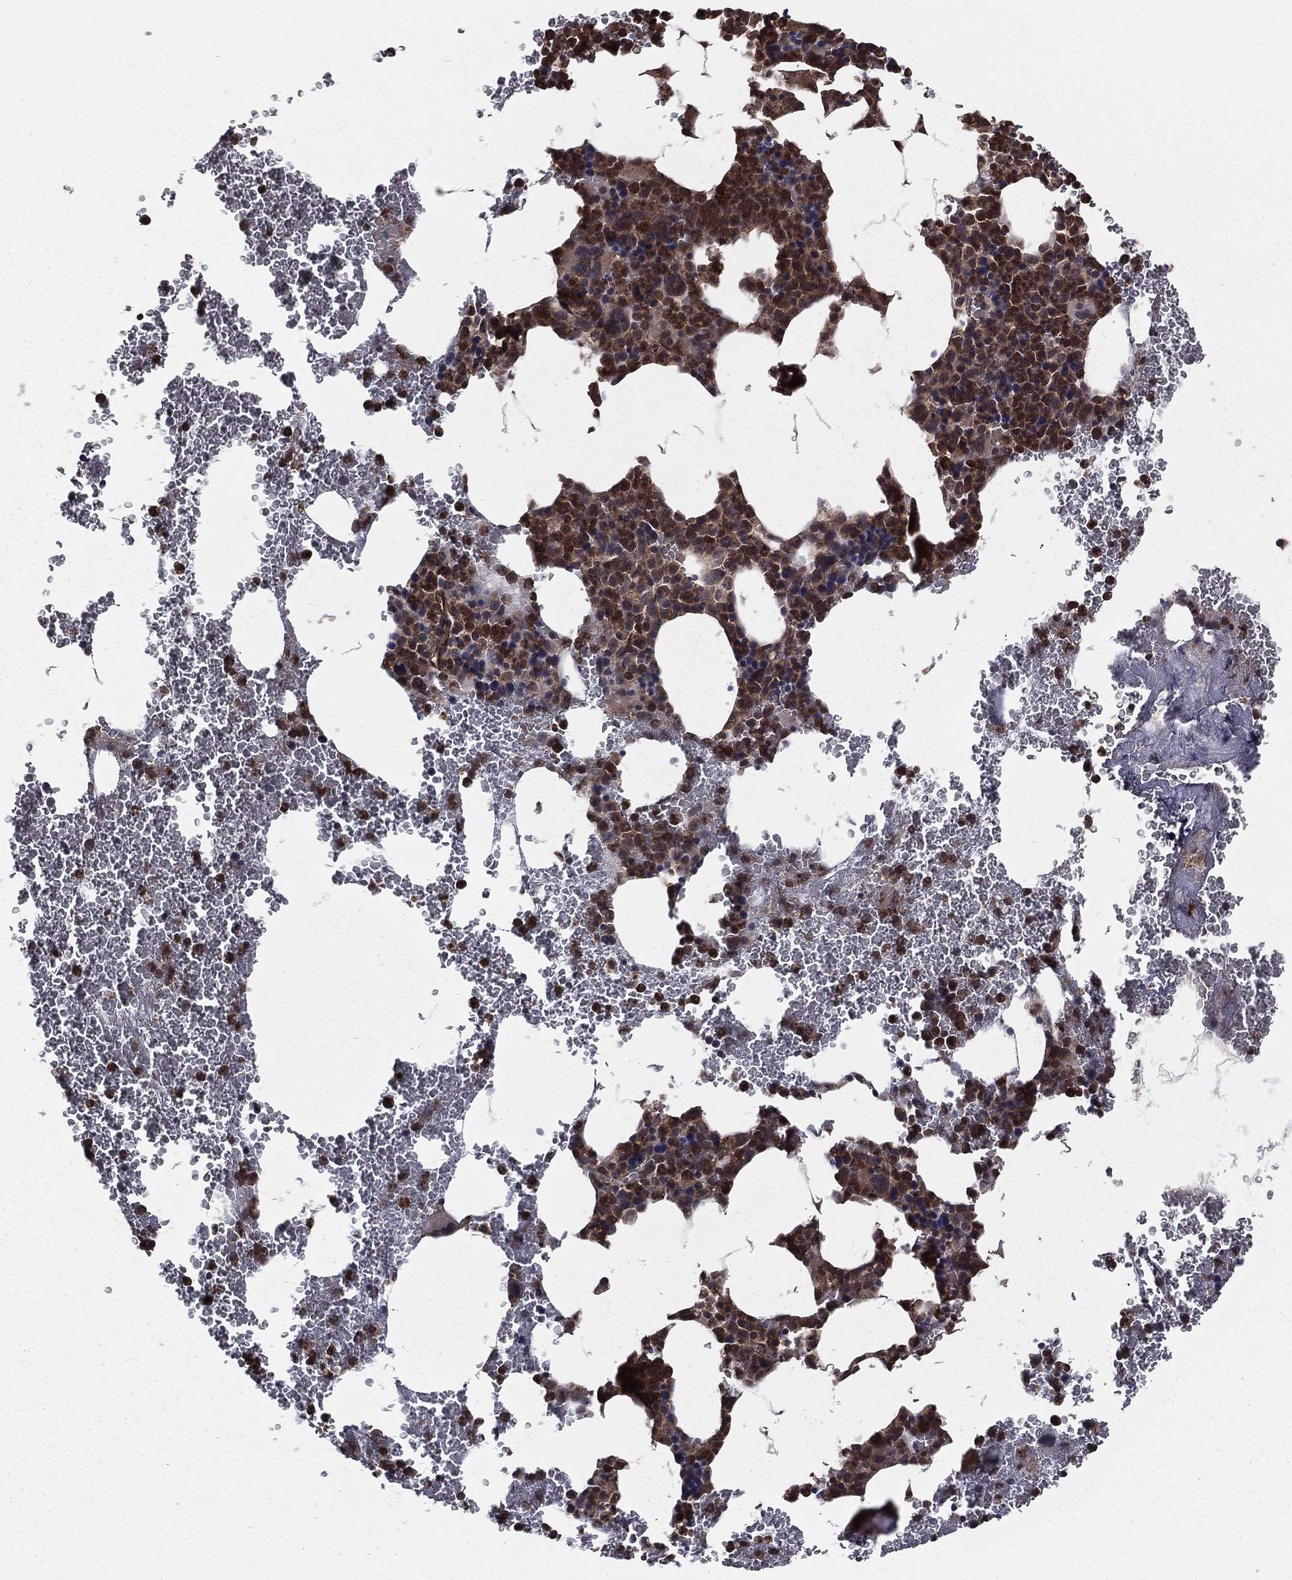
{"staining": {"intensity": "strong", "quantity": "25%-75%", "location": "cytoplasmic/membranous"}, "tissue": "bone marrow", "cell_type": "Hematopoietic cells", "image_type": "normal", "snomed": [{"axis": "morphology", "description": "Normal tissue, NOS"}, {"axis": "topography", "description": "Bone marrow"}], "caption": "High-magnification brightfield microscopy of unremarkable bone marrow stained with DAB (brown) and counterstained with hematoxylin (blue). hematopoietic cells exhibit strong cytoplasmic/membranous expression is seen in about25%-75% of cells.", "gene": "CERT1", "patient": {"sex": "male", "age": 91}}